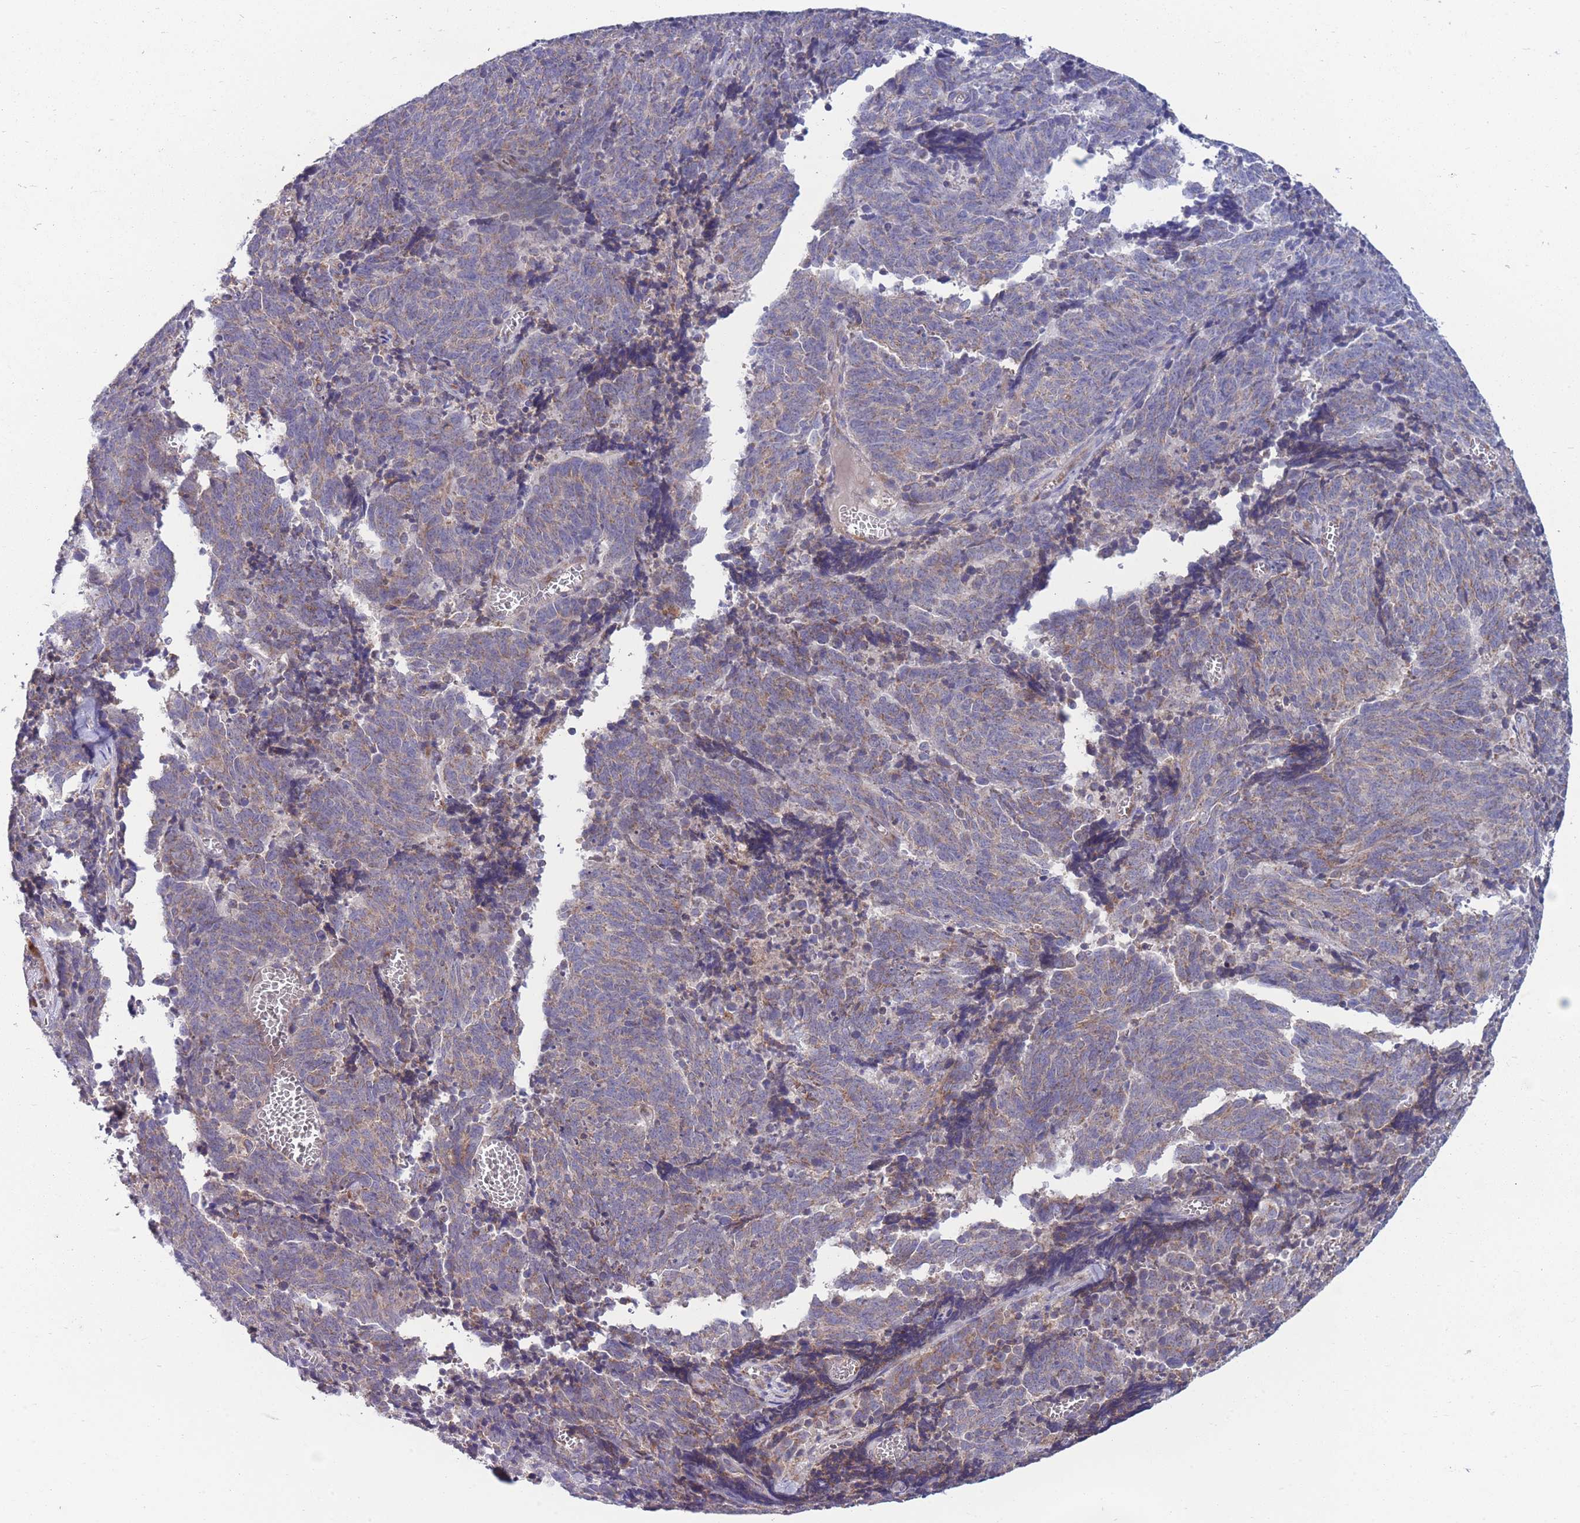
{"staining": {"intensity": "weak", "quantity": "25%-75%", "location": "cytoplasmic/membranous"}, "tissue": "cervical cancer", "cell_type": "Tumor cells", "image_type": "cancer", "snomed": [{"axis": "morphology", "description": "Squamous cell carcinoma, NOS"}, {"axis": "topography", "description": "Cervix"}], "caption": "Weak cytoplasmic/membranous protein staining is appreciated in about 25%-75% of tumor cells in cervical cancer (squamous cell carcinoma). (IHC, brightfield microscopy, high magnification).", "gene": "STIM2", "patient": {"sex": "female", "age": 29}}